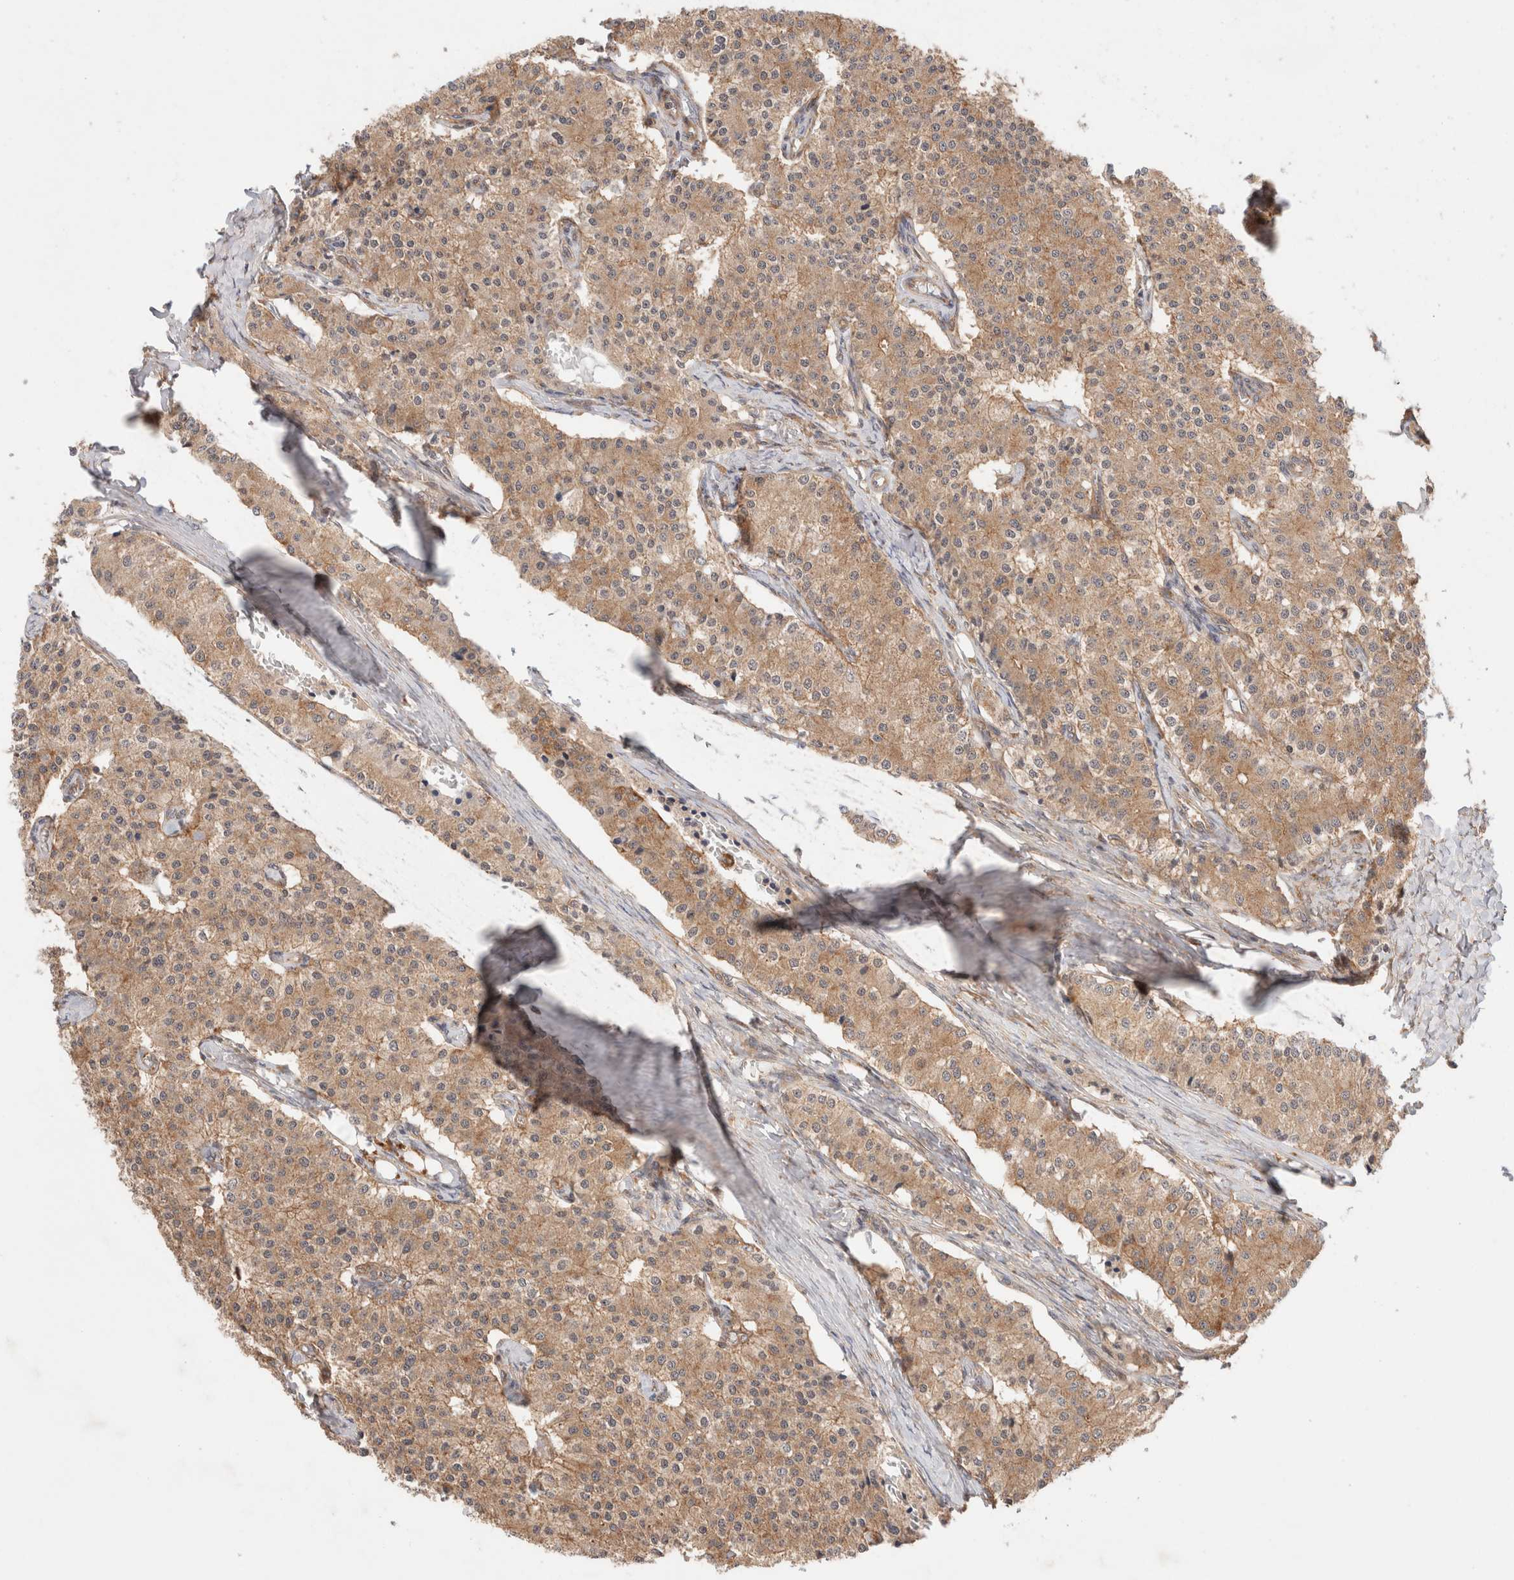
{"staining": {"intensity": "moderate", "quantity": ">75%", "location": "cytoplasmic/membranous"}, "tissue": "carcinoid", "cell_type": "Tumor cells", "image_type": "cancer", "snomed": [{"axis": "morphology", "description": "Carcinoid, malignant, NOS"}, {"axis": "topography", "description": "Colon"}], "caption": "Carcinoid tissue displays moderate cytoplasmic/membranous positivity in approximately >75% of tumor cells", "gene": "SIKE1", "patient": {"sex": "female", "age": 52}}